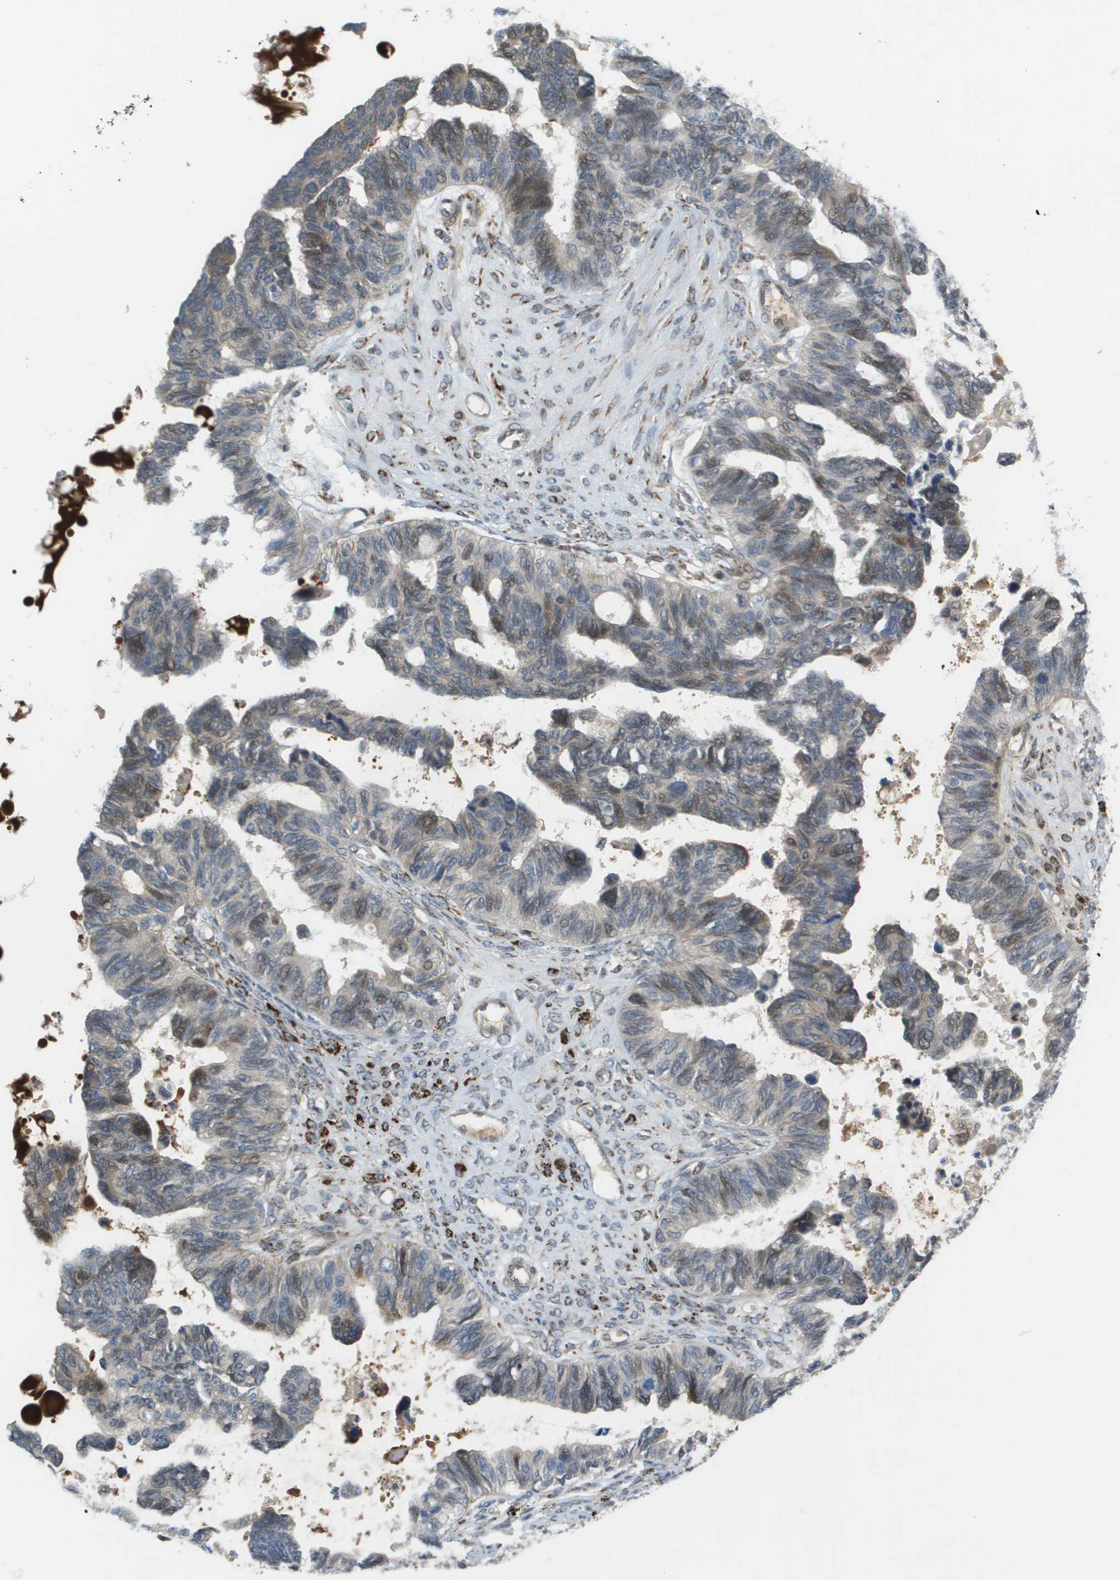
{"staining": {"intensity": "moderate", "quantity": "25%-75%", "location": "cytoplasmic/membranous,nuclear"}, "tissue": "ovarian cancer", "cell_type": "Tumor cells", "image_type": "cancer", "snomed": [{"axis": "morphology", "description": "Cystadenocarcinoma, serous, NOS"}, {"axis": "topography", "description": "Ovary"}], "caption": "Immunohistochemical staining of ovarian cancer demonstrates medium levels of moderate cytoplasmic/membranous and nuclear protein expression in approximately 25%-75% of tumor cells. (Stains: DAB in brown, nuclei in blue, Microscopy: brightfield microscopy at high magnification).", "gene": "CACNB4", "patient": {"sex": "female", "age": 79}}